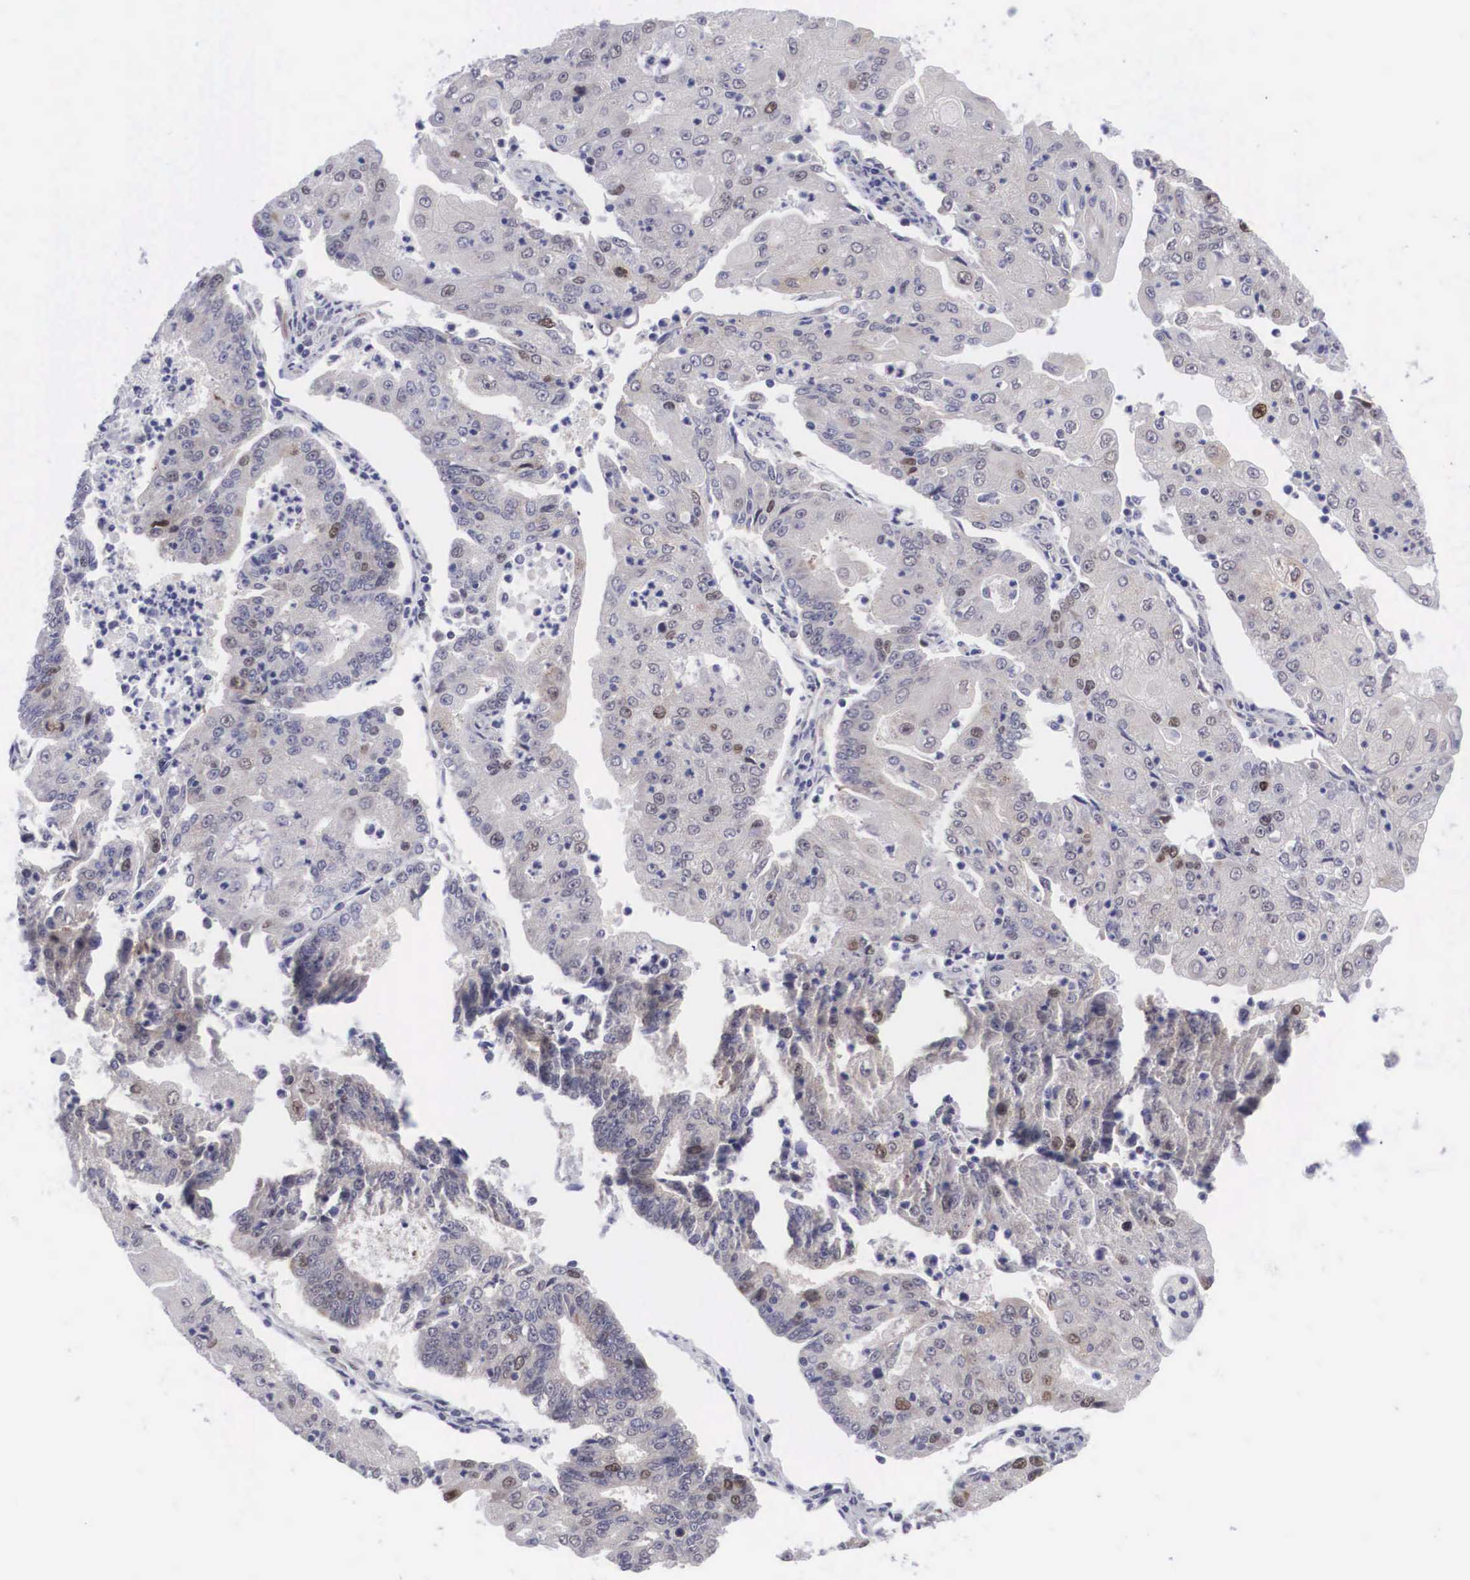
{"staining": {"intensity": "negative", "quantity": "none", "location": "none"}, "tissue": "endometrial cancer", "cell_type": "Tumor cells", "image_type": "cancer", "snomed": [{"axis": "morphology", "description": "Adenocarcinoma, NOS"}, {"axis": "topography", "description": "Endometrium"}], "caption": "Immunohistochemistry photomicrograph of neoplastic tissue: human endometrial adenocarcinoma stained with DAB (3,3'-diaminobenzidine) shows no significant protein staining in tumor cells.", "gene": "MAST4", "patient": {"sex": "female", "age": 56}}